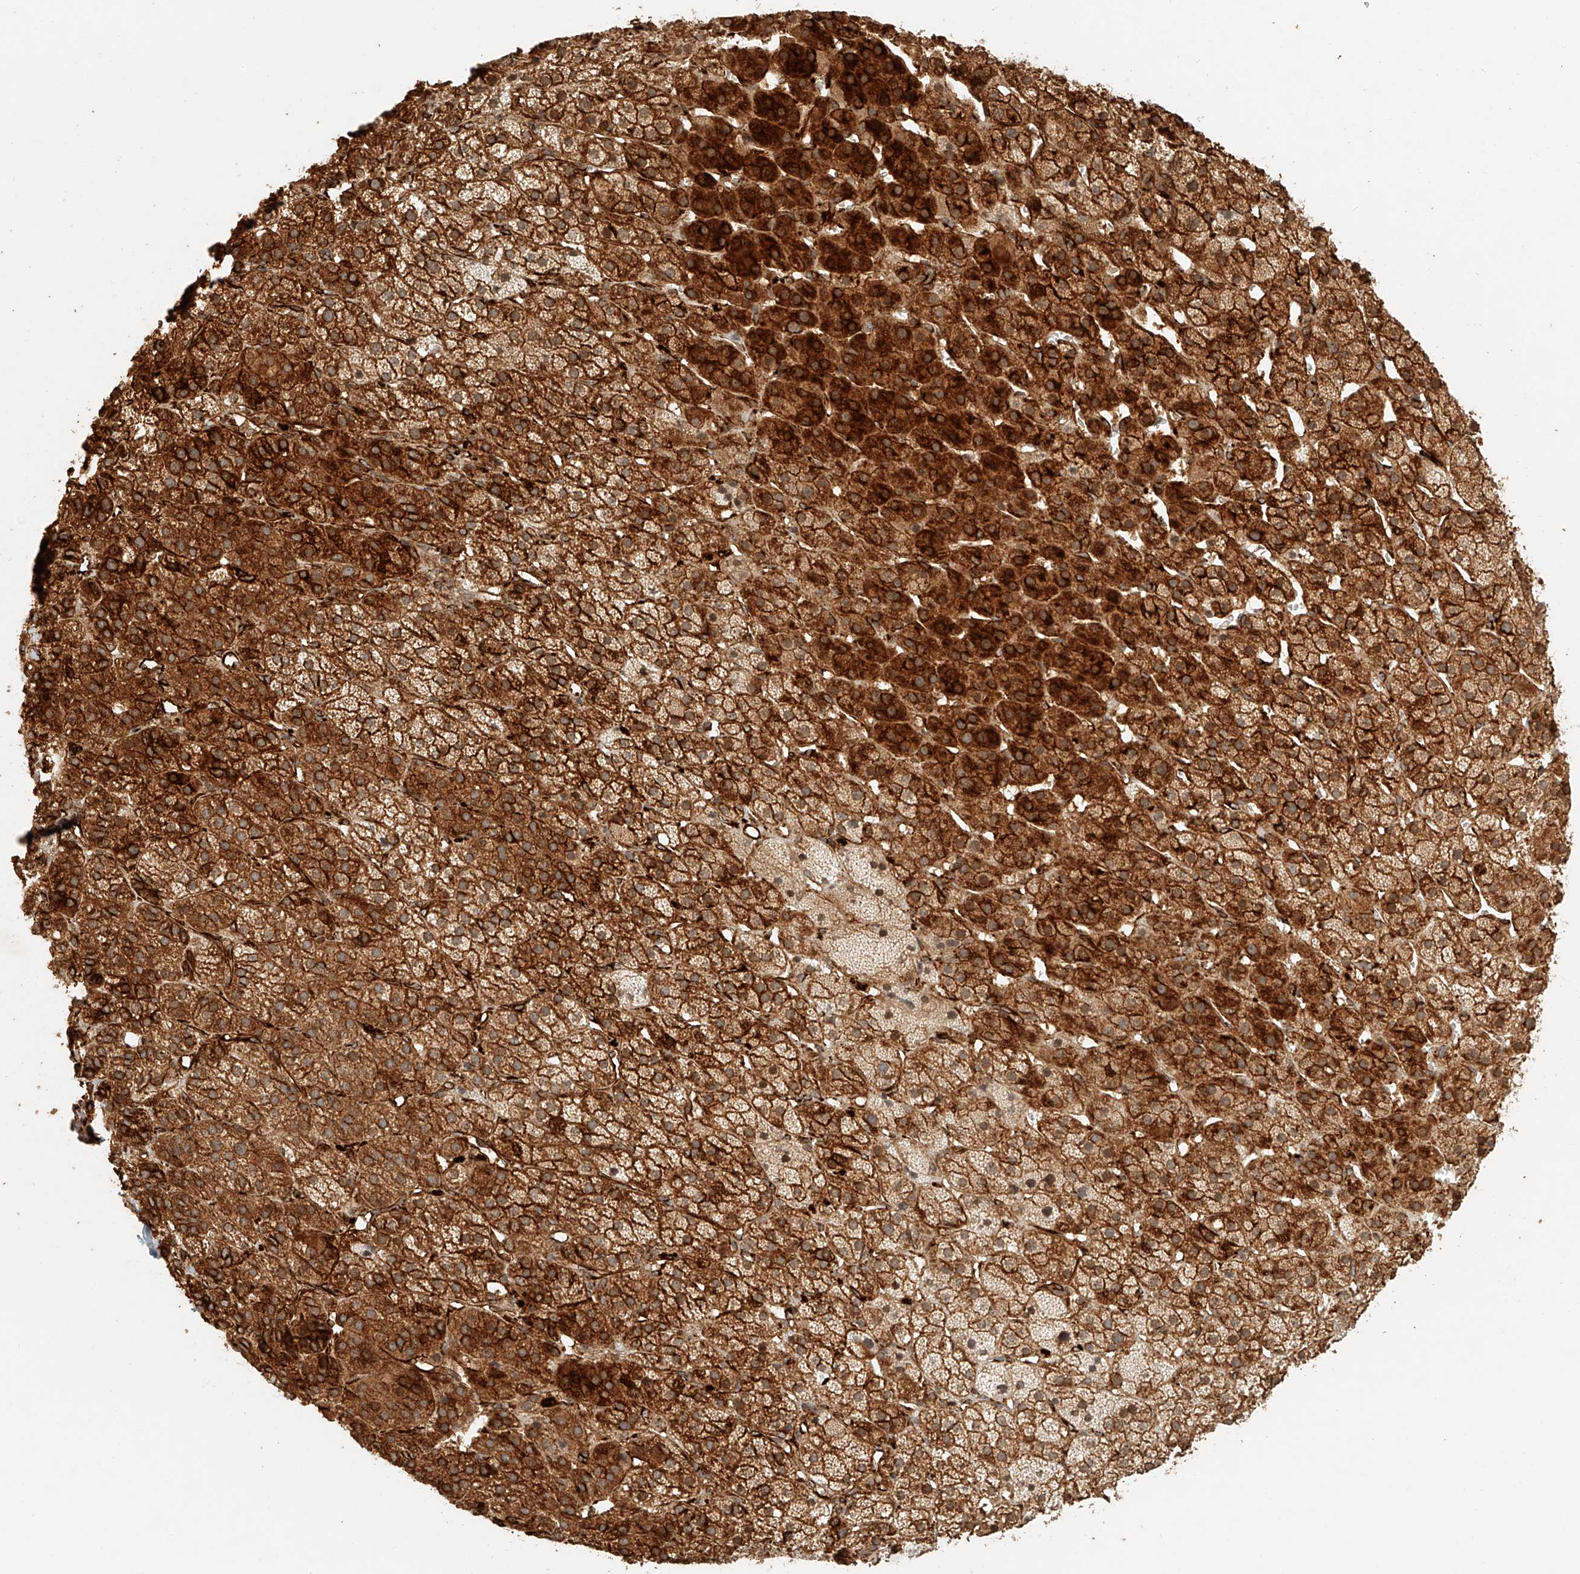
{"staining": {"intensity": "strong", "quantity": ">75%", "location": "cytoplasmic/membranous"}, "tissue": "adrenal gland", "cell_type": "Glandular cells", "image_type": "normal", "snomed": [{"axis": "morphology", "description": "Normal tissue, NOS"}, {"axis": "topography", "description": "Adrenal gland"}], "caption": "The image shows a brown stain indicating the presence of a protein in the cytoplasmic/membranous of glandular cells in adrenal gland. (Brightfield microscopy of DAB IHC at high magnification).", "gene": "NAP1L1", "patient": {"sex": "female", "age": 57}}